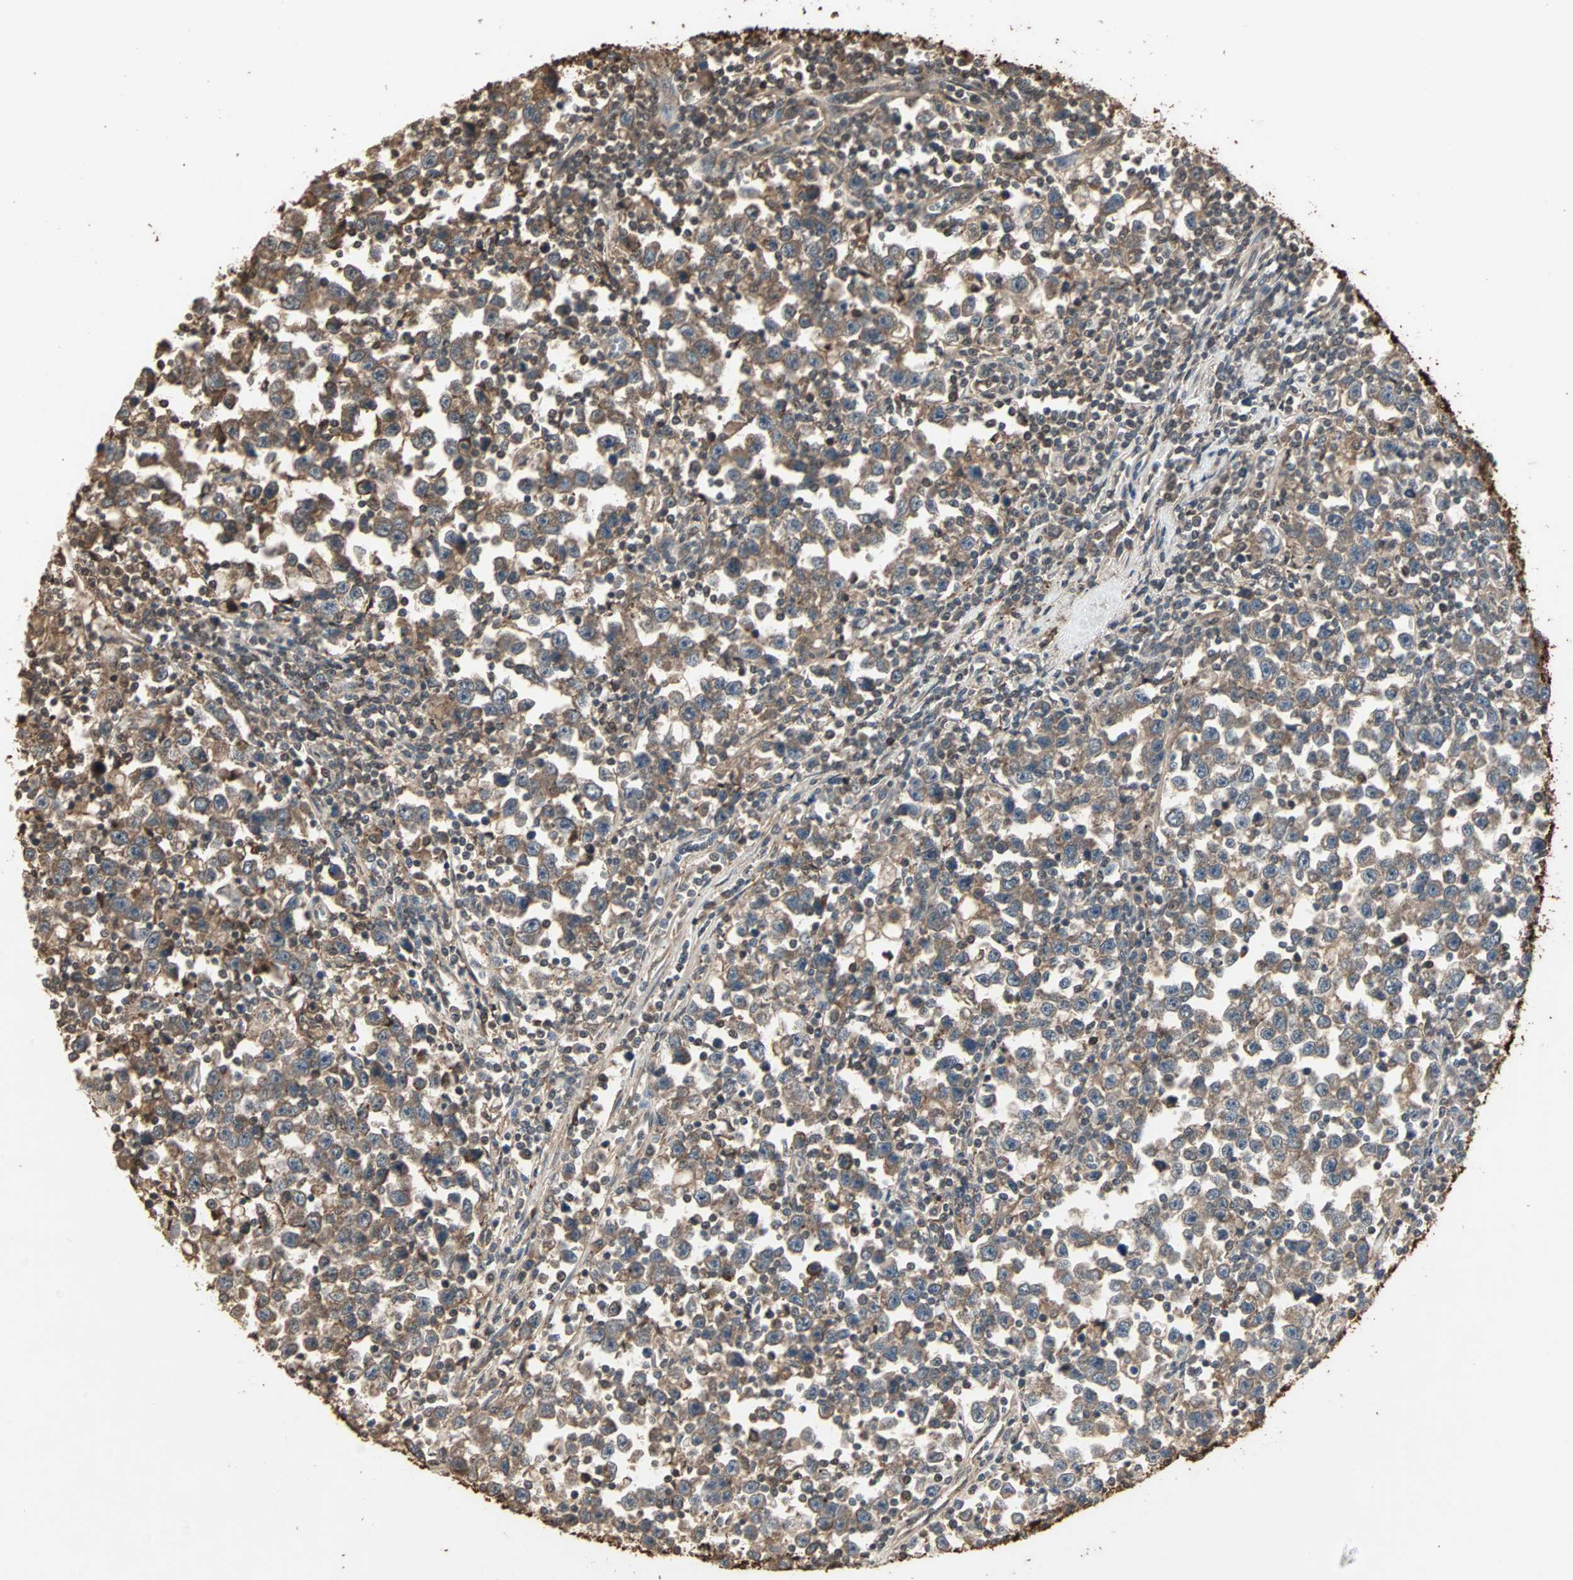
{"staining": {"intensity": "moderate", "quantity": ">75%", "location": "cytoplasmic/membranous"}, "tissue": "testis cancer", "cell_type": "Tumor cells", "image_type": "cancer", "snomed": [{"axis": "morphology", "description": "Seminoma, NOS"}, {"axis": "topography", "description": "Testis"}], "caption": "Immunohistochemical staining of human testis cancer (seminoma) demonstrates medium levels of moderate cytoplasmic/membranous protein expression in about >75% of tumor cells. (brown staining indicates protein expression, while blue staining denotes nuclei).", "gene": "DRG2", "patient": {"sex": "male", "age": 43}}